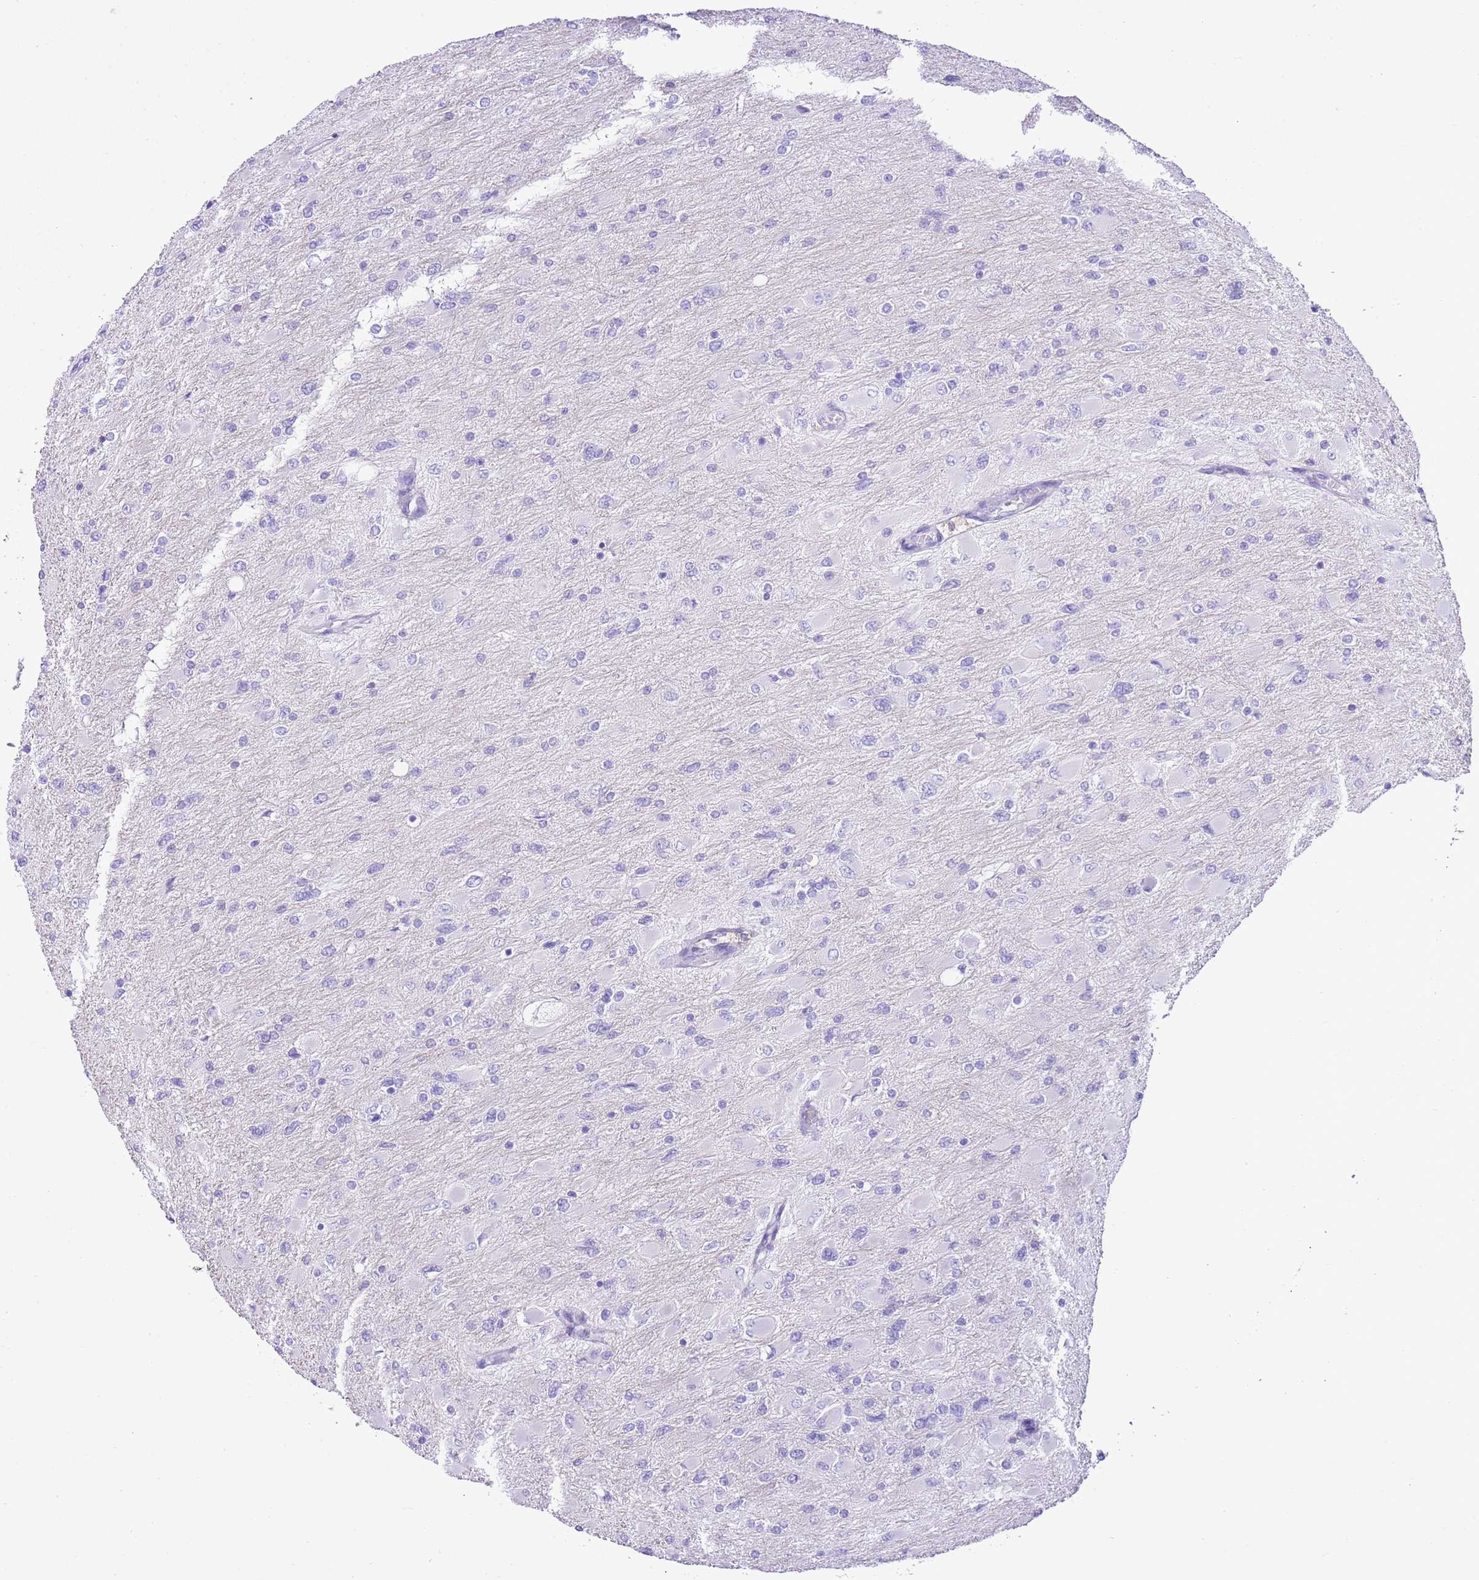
{"staining": {"intensity": "negative", "quantity": "none", "location": "none"}, "tissue": "glioma", "cell_type": "Tumor cells", "image_type": "cancer", "snomed": [{"axis": "morphology", "description": "Glioma, malignant, High grade"}, {"axis": "topography", "description": "Cerebral cortex"}], "caption": "Image shows no significant protein staining in tumor cells of glioma.", "gene": "AAR2", "patient": {"sex": "female", "age": 36}}